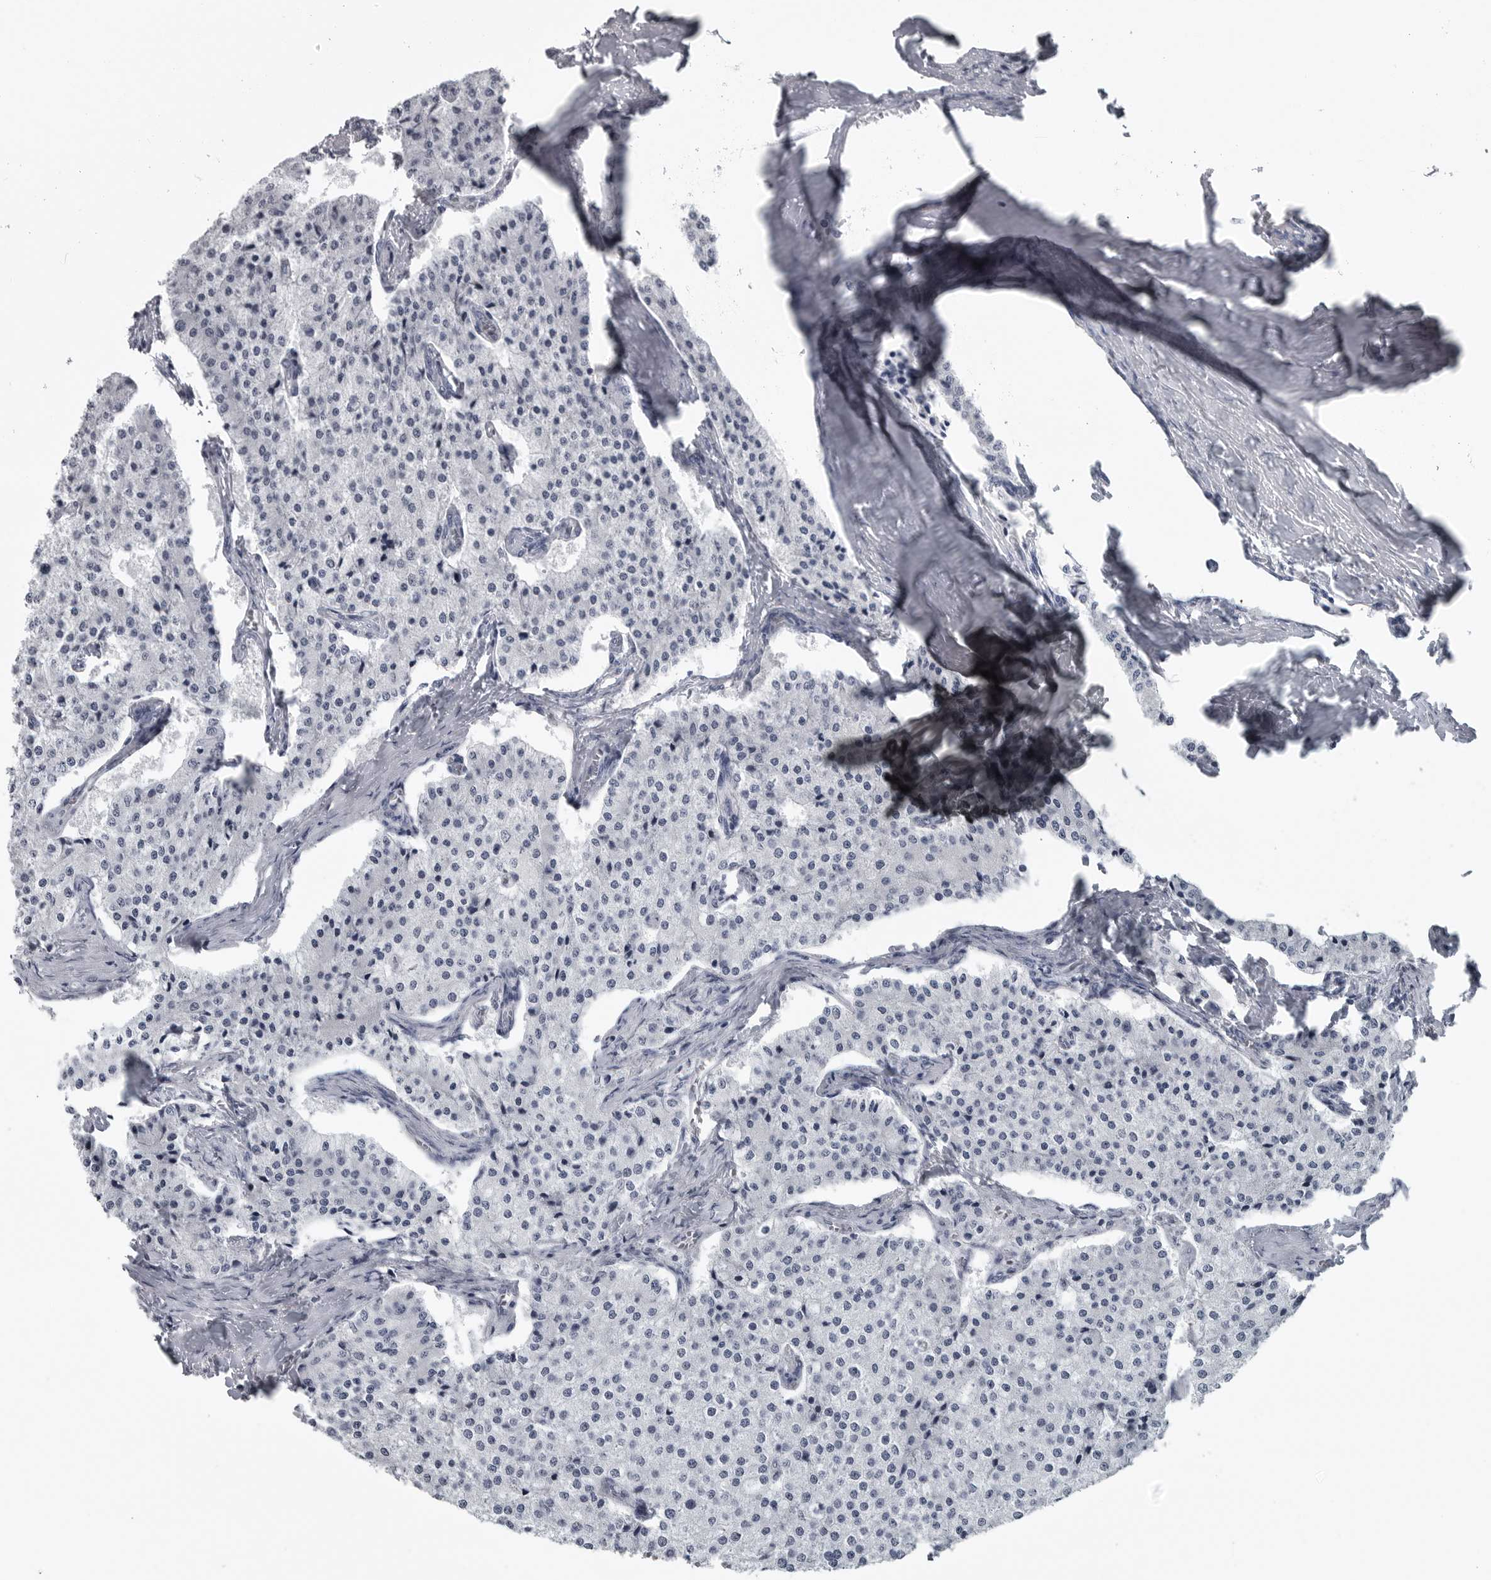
{"staining": {"intensity": "negative", "quantity": "none", "location": "none"}, "tissue": "carcinoid", "cell_type": "Tumor cells", "image_type": "cancer", "snomed": [{"axis": "morphology", "description": "Carcinoid, malignant, NOS"}, {"axis": "topography", "description": "Colon"}], "caption": "Micrograph shows no significant protein positivity in tumor cells of carcinoid.", "gene": "MYOC", "patient": {"sex": "female", "age": 52}}